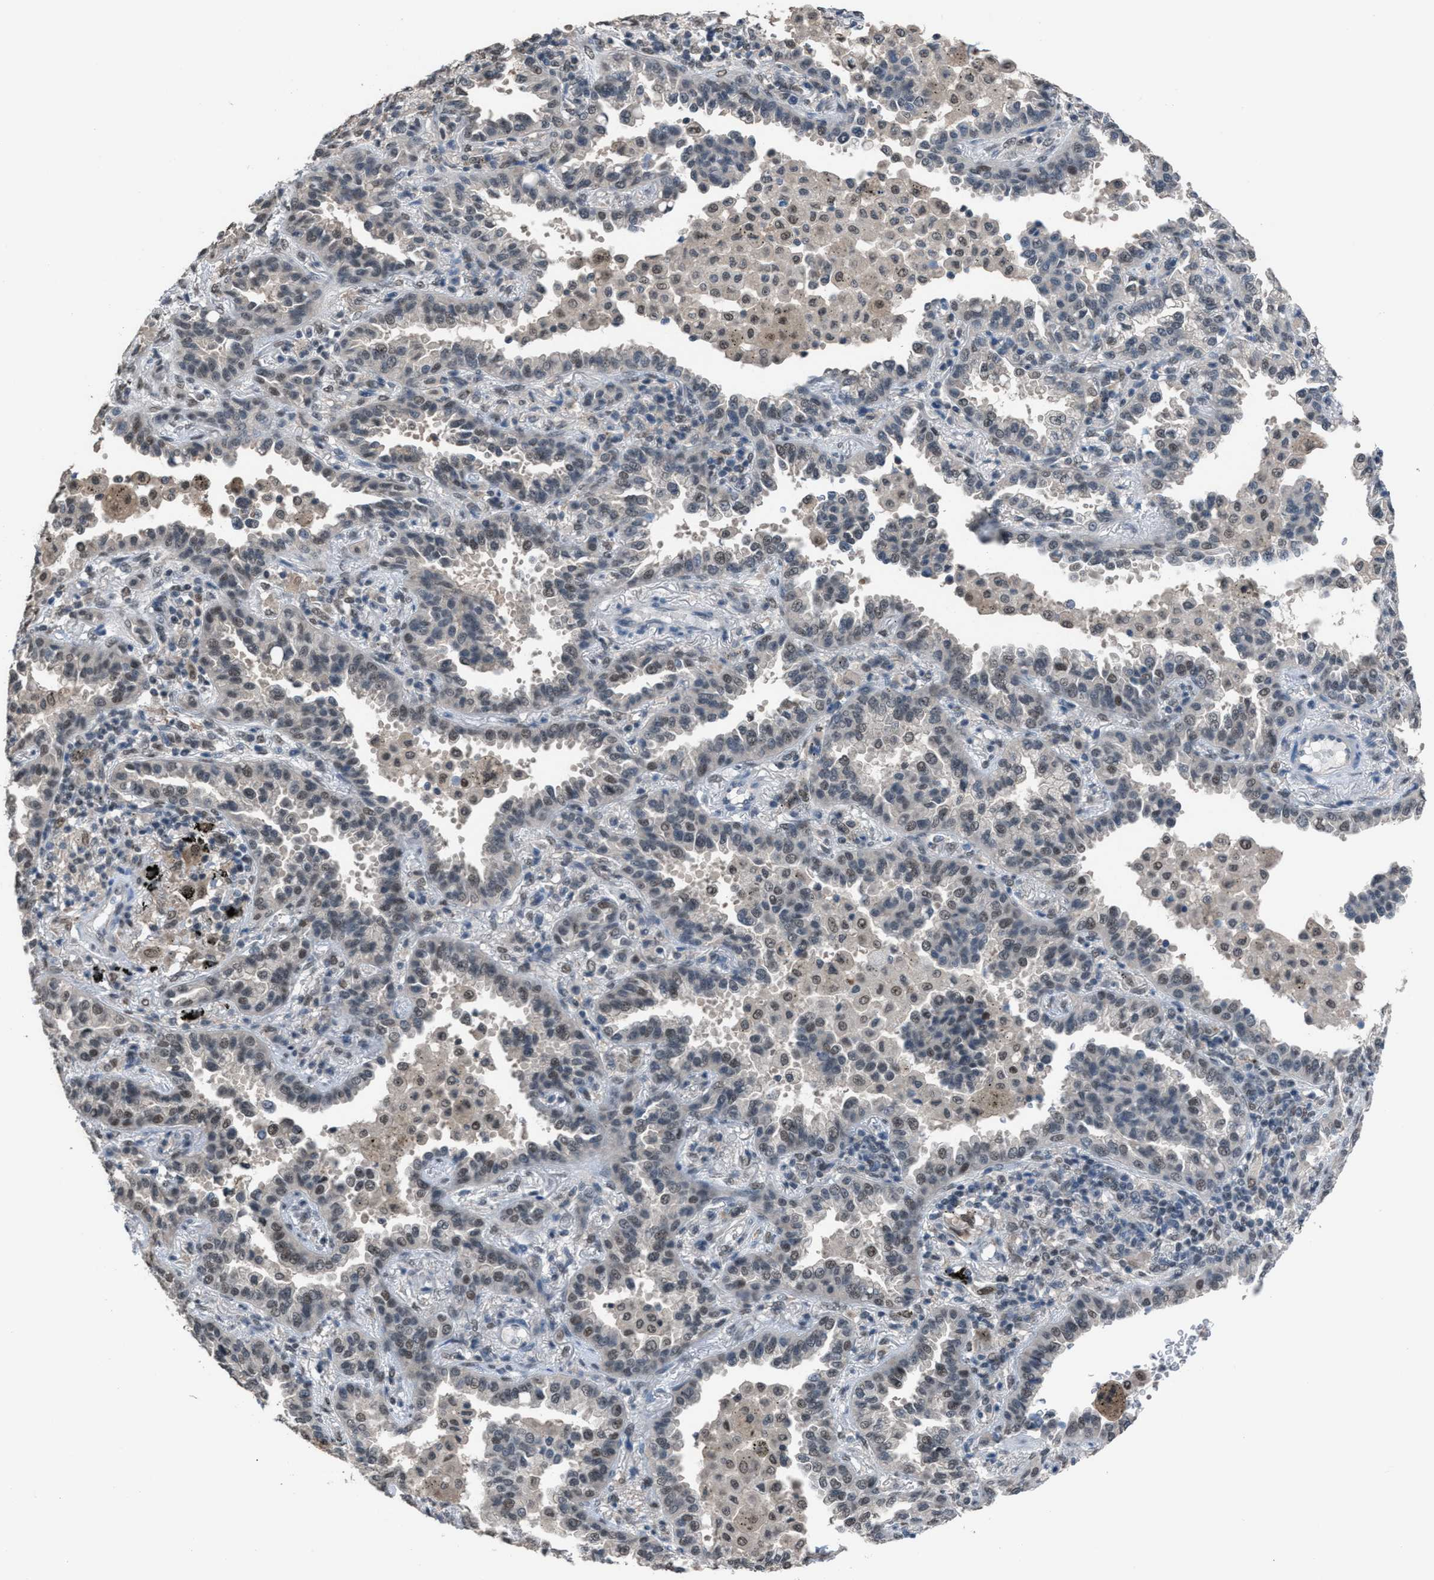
{"staining": {"intensity": "weak", "quantity": "<25%", "location": "nuclear"}, "tissue": "lung cancer", "cell_type": "Tumor cells", "image_type": "cancer", "snomed": [{"axis": "morphology", "description": "Normal tissue, NOS"}, {"axis": "morphology", "description": "Adenocarcinoma, NOS"}, {"axis": "topography", "description": "Lung"}], "caption": "IHC micrograph of human adenocarcinoma (lung) stained for a protein (brown), which reveals no positivity in tumor cells. Nuclei are stained in blue.", "gene": "ZNF276", "patient": {"sex": "male", "age": 59}}